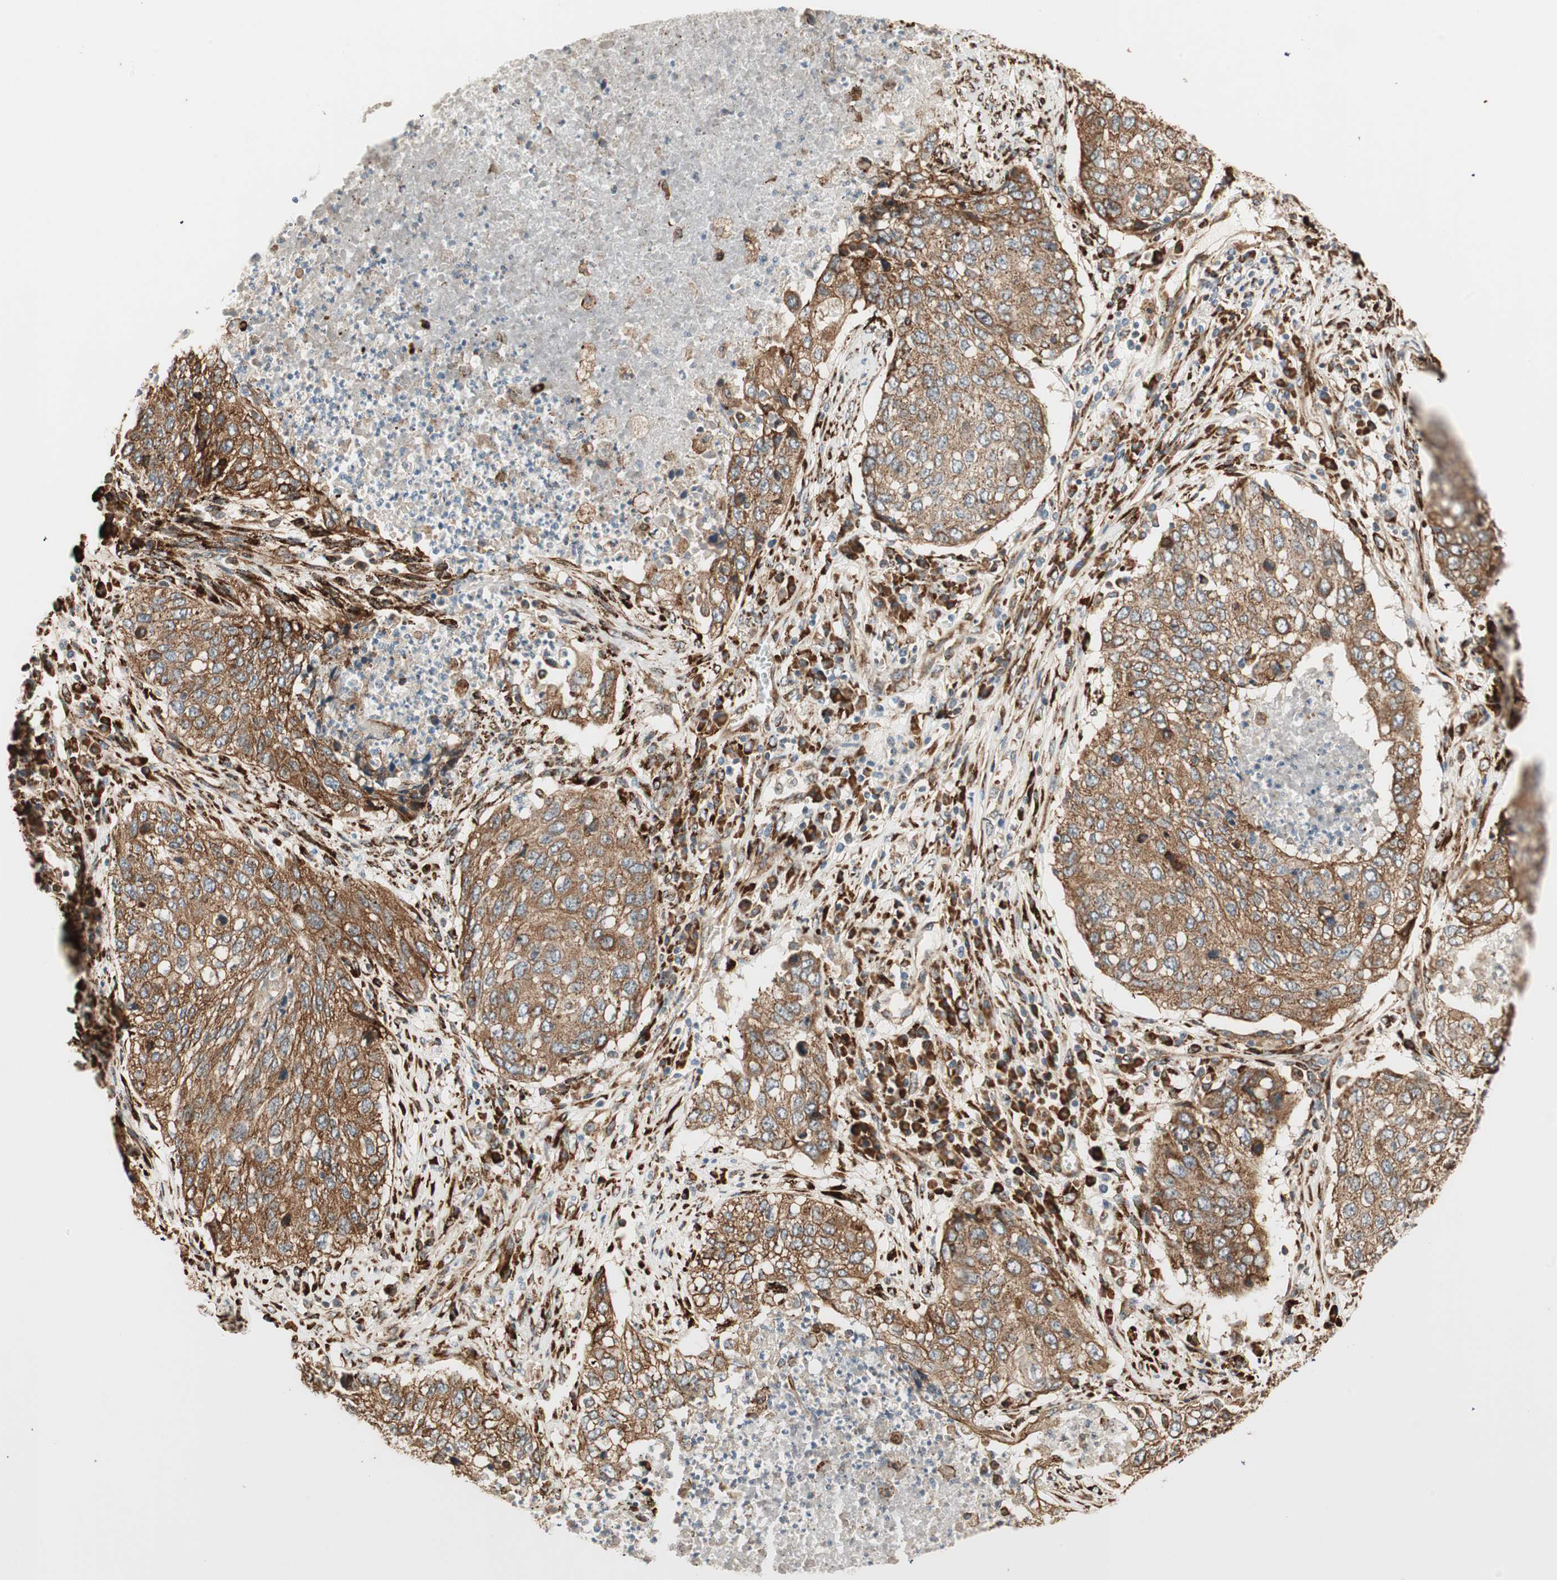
{"staining": {"intensity": "strong", "quantity": ">75%", "location": "cytoplasmic/membranous"}, "tissue": "lung cancer", "cell_type": "Tumor cells", "image_type": "cancer", "snomed": [{"axis": "morphology", "description": "Squamous cell carcinoma, NOS"}, {"axis": "topography", "description": "Lung"}], "caption": "Immunohistochemical staining of lung squamous cell carcinoma exhibits high levels of strong cytoplasmic/membranous staining in about >75% of tumor cells.", "gene": "P4HA1", "patient": {"sex": "female", "age": 63}}